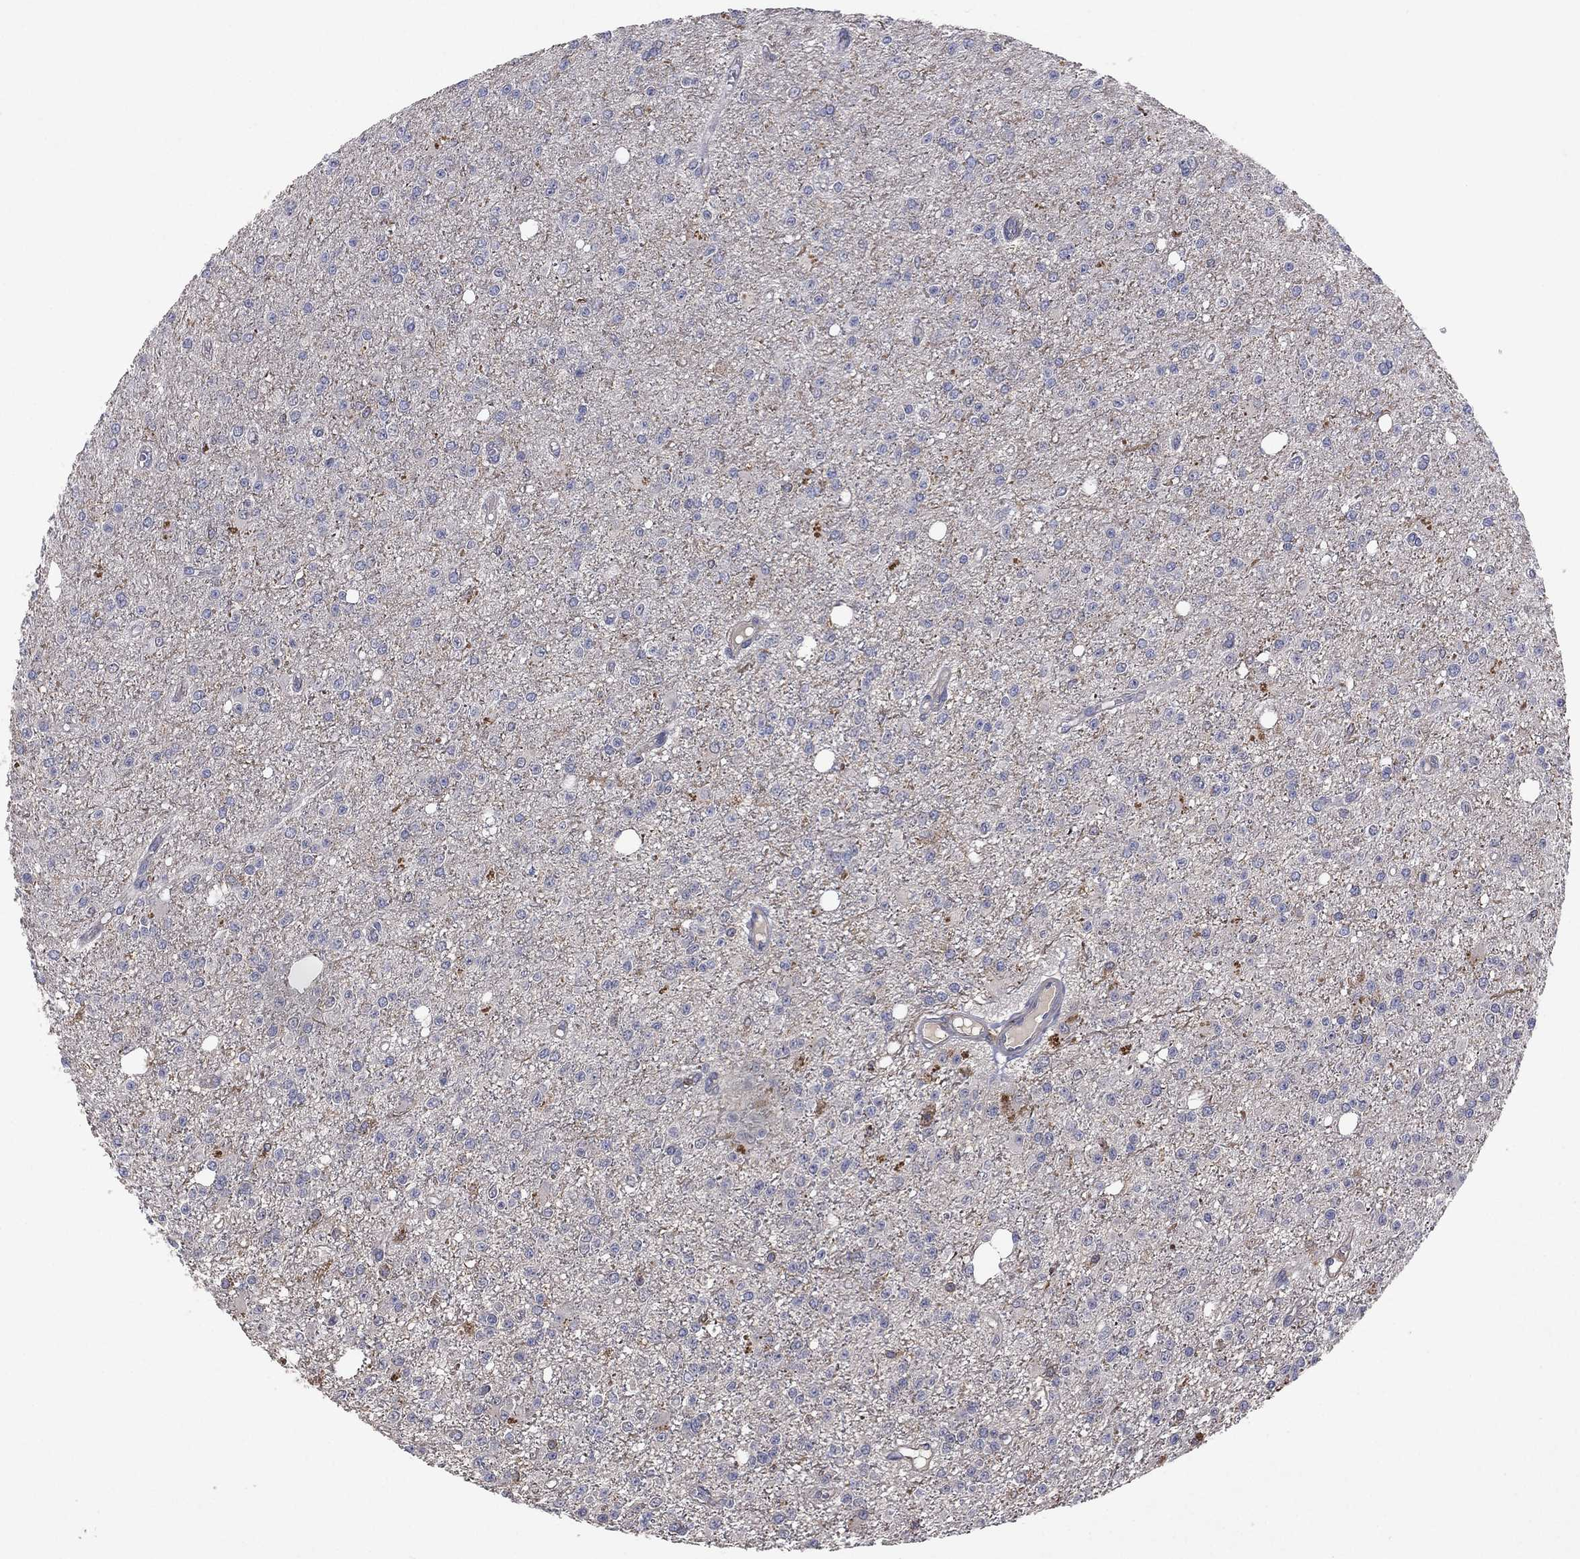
{"staining": {"intensity": "negative", "quantity": "none", "location": "none"}, "tissue": "glioma", "cell_type": "Tumor cells", "image_type": "cancer", "snomed": [{"axis": "morphology", "description": "Glioma, malignant, Low grade"}, {"axis": "topography", "description": "Brain"}], "caption": "DAB immunohistochemical staining of human glioma shows no significant expression in tumor cells.", "gene": "DOCK8", "patient": {"sex": "female", "age": 45}}